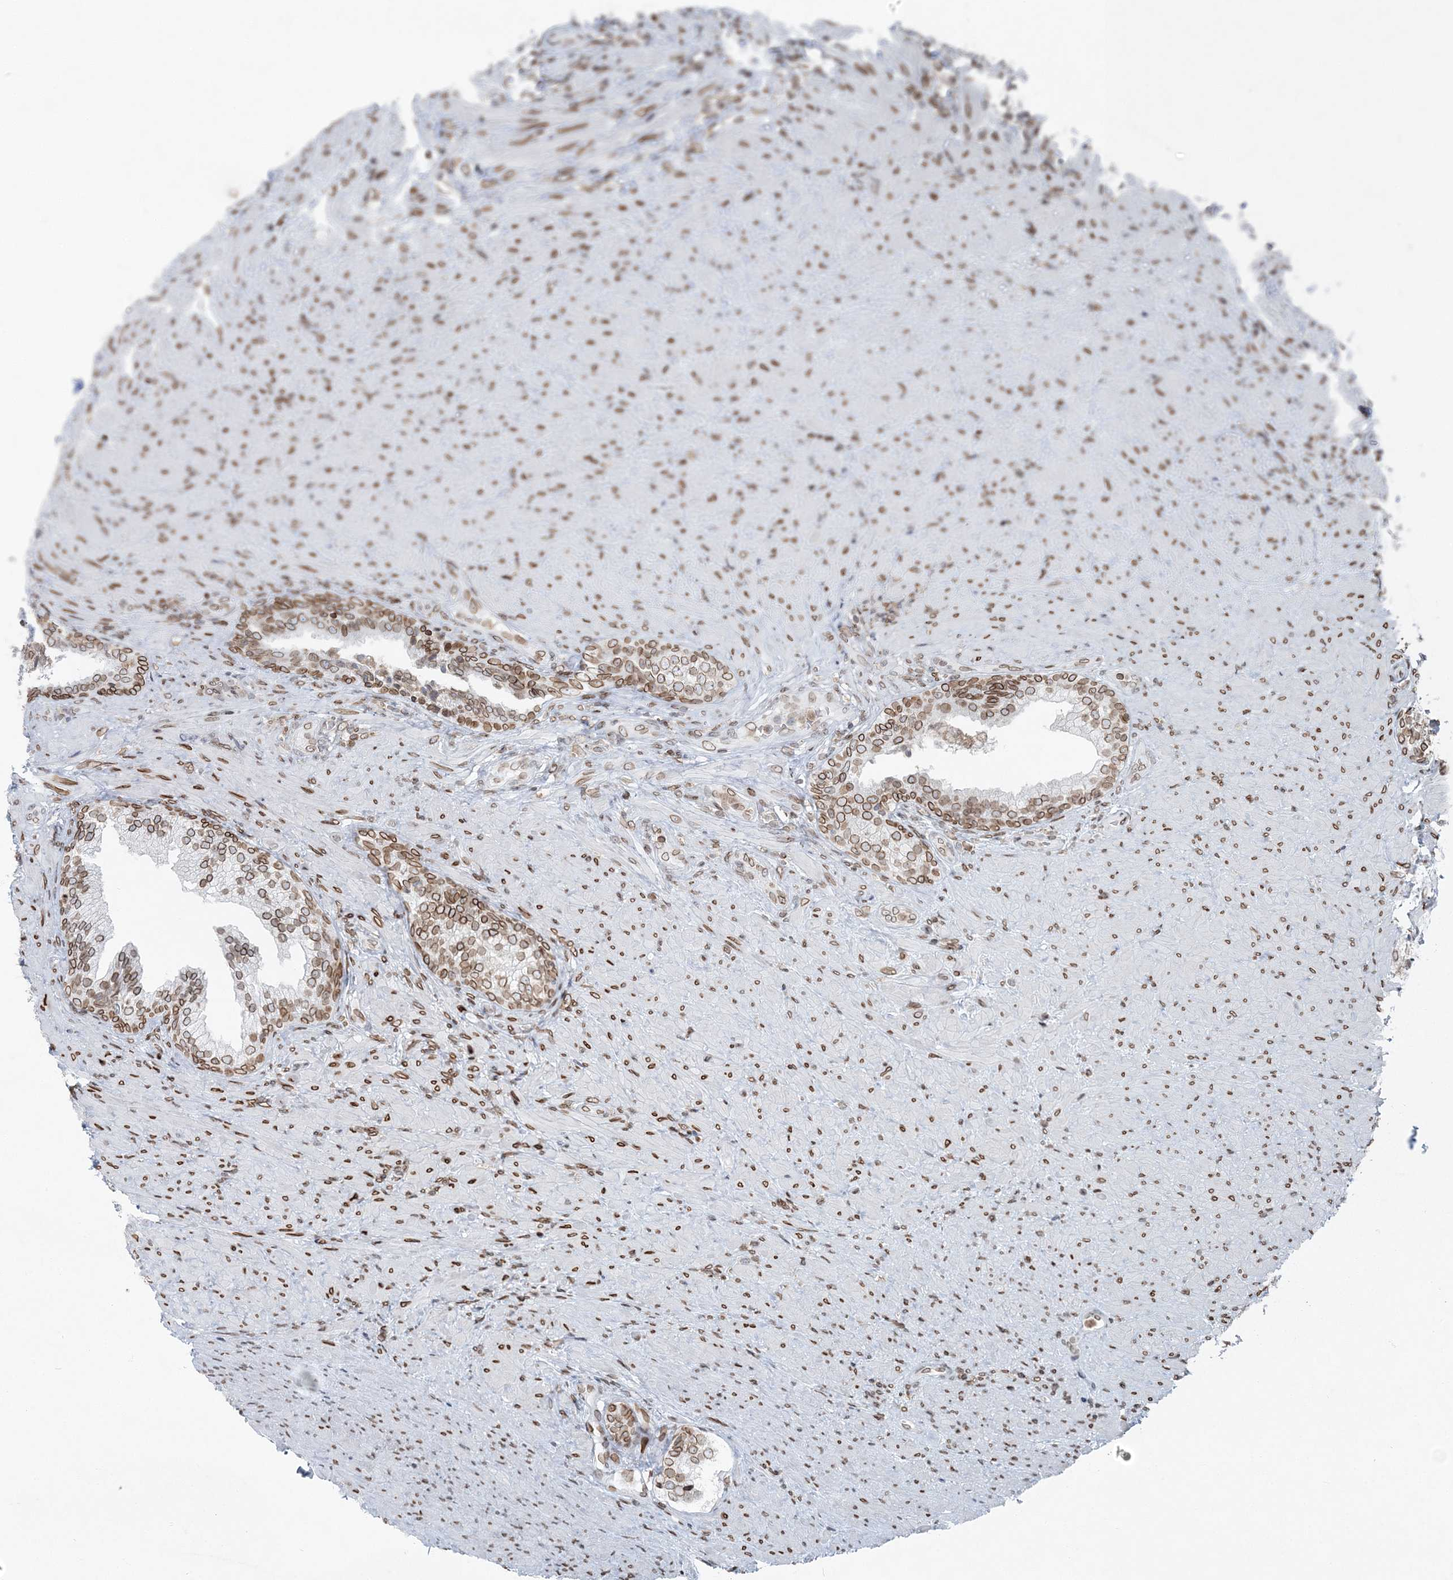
{"staining": {"intensity": "moderate", "quantity": ">75%", "location": "cytoplasmic/membranous,nuclear"}, "tissue": "prostate", "cell_type": "Glandular cells", "image_type": "normal", "snomed": [{"axis": "morphology", "description": "Normal tissue, NOS"}, {"axis": "topography", "description": "Prostate"}], "caption": "Immunohistochemical staining of unremarkable human prostate reveals moderate cytoplasmic/membranous,nuclear protein expression in about >75% of glandular cells. The staining was performed using DAB to visualize the protein expression in brown, while the nuclei were stained in blue with hematoxylin (Magnification: 20x).", "gene": "GJD4", "patient": {"sex": "male", "age": 76}}